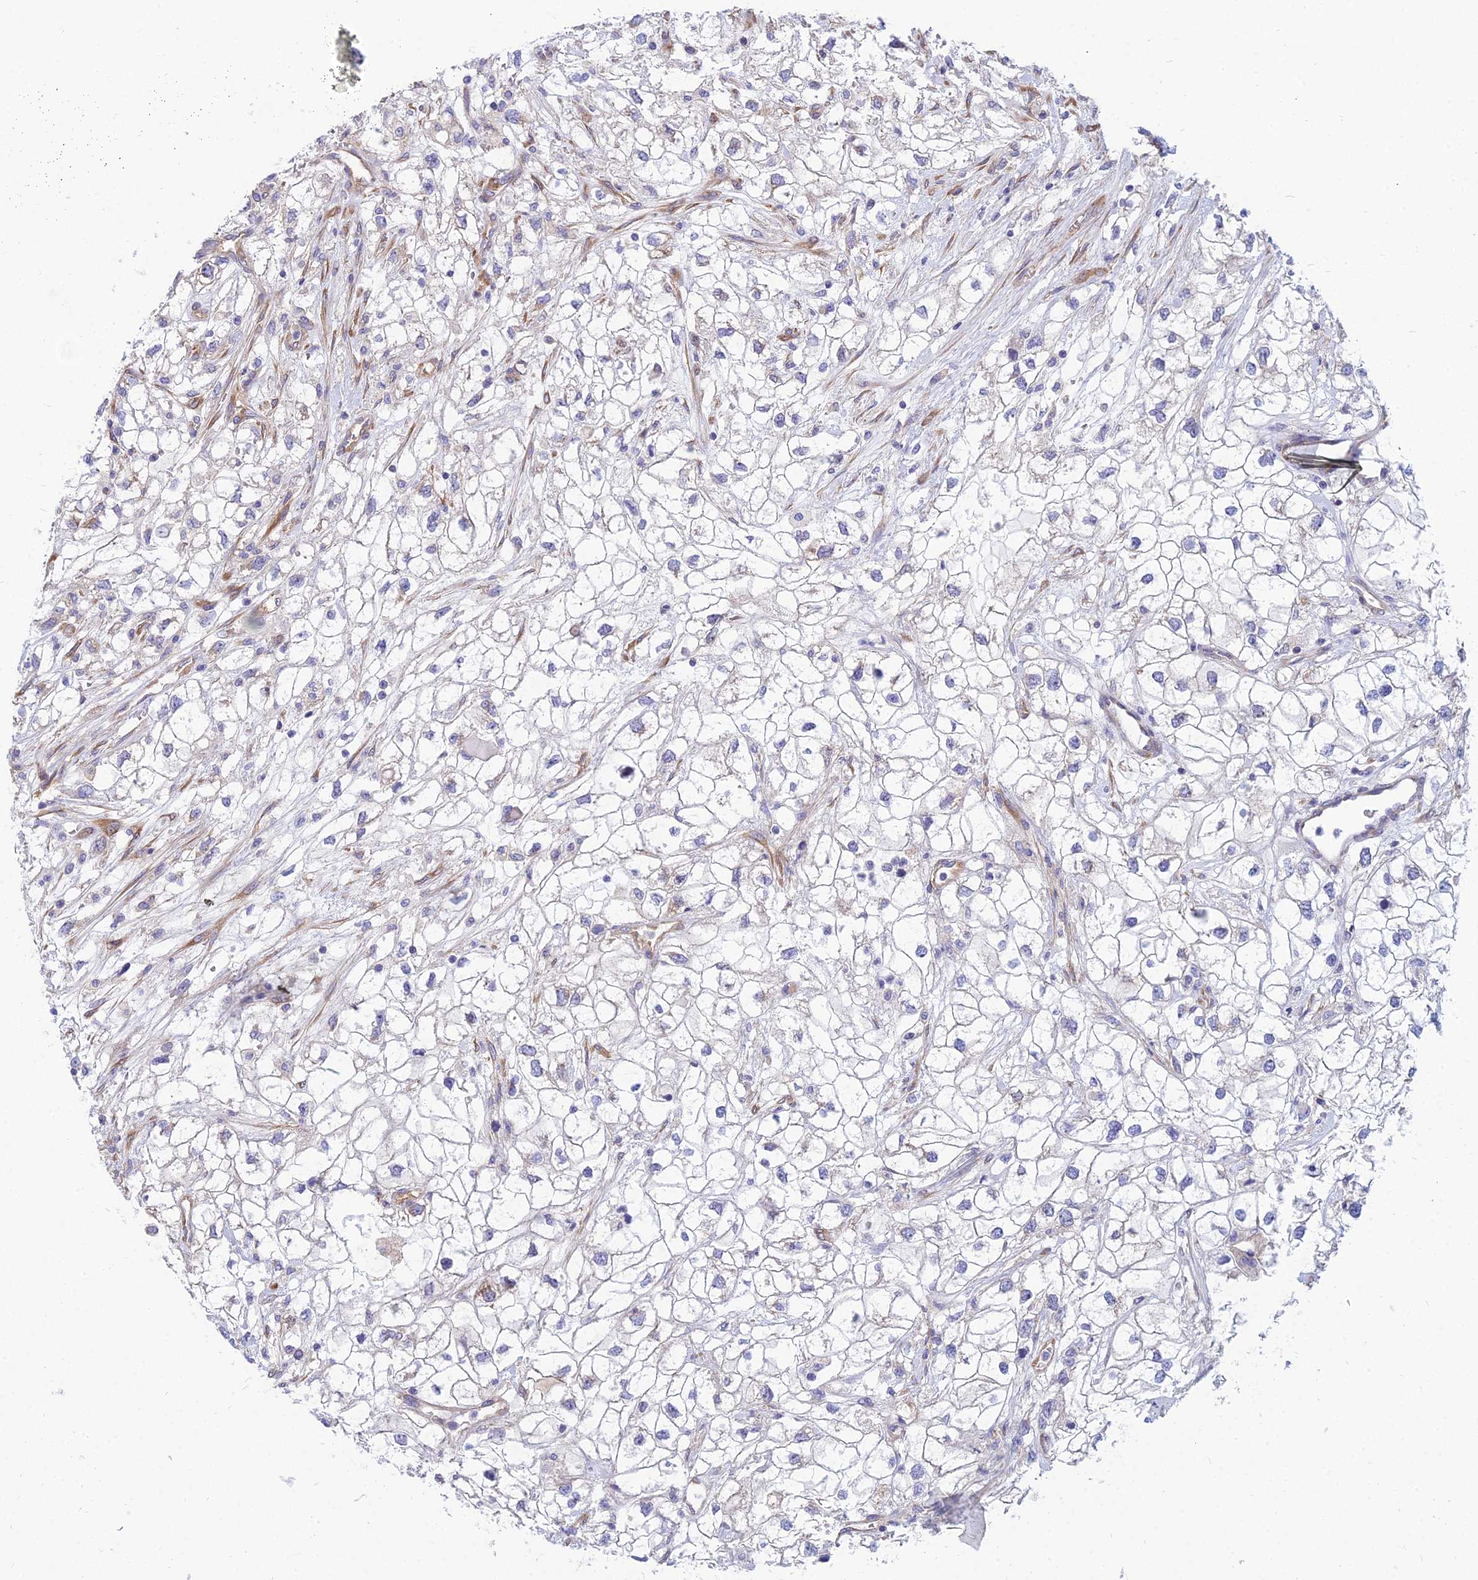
{"staining": {"intensity": "negative", "quantity": "none", "location": "none"}, "tissue": "renal cancer", "cell_type": "Tumor cells", "image_type": "cancer", "snomed": [{"axis": "morphology", "description": "Adenocarcinoma, NOS"}, {"axis": "topography", "description": "Kidney"}], "caption": "High magnification brightfield microscopy of renal cancer (adenocarcinoma) stained with DAB (brown) and counterstained with hematoxylin (blue): tumor cells show no significant positivity.", "gene": "TXLNA", "patient": {"sex": "male", "age": 59}}